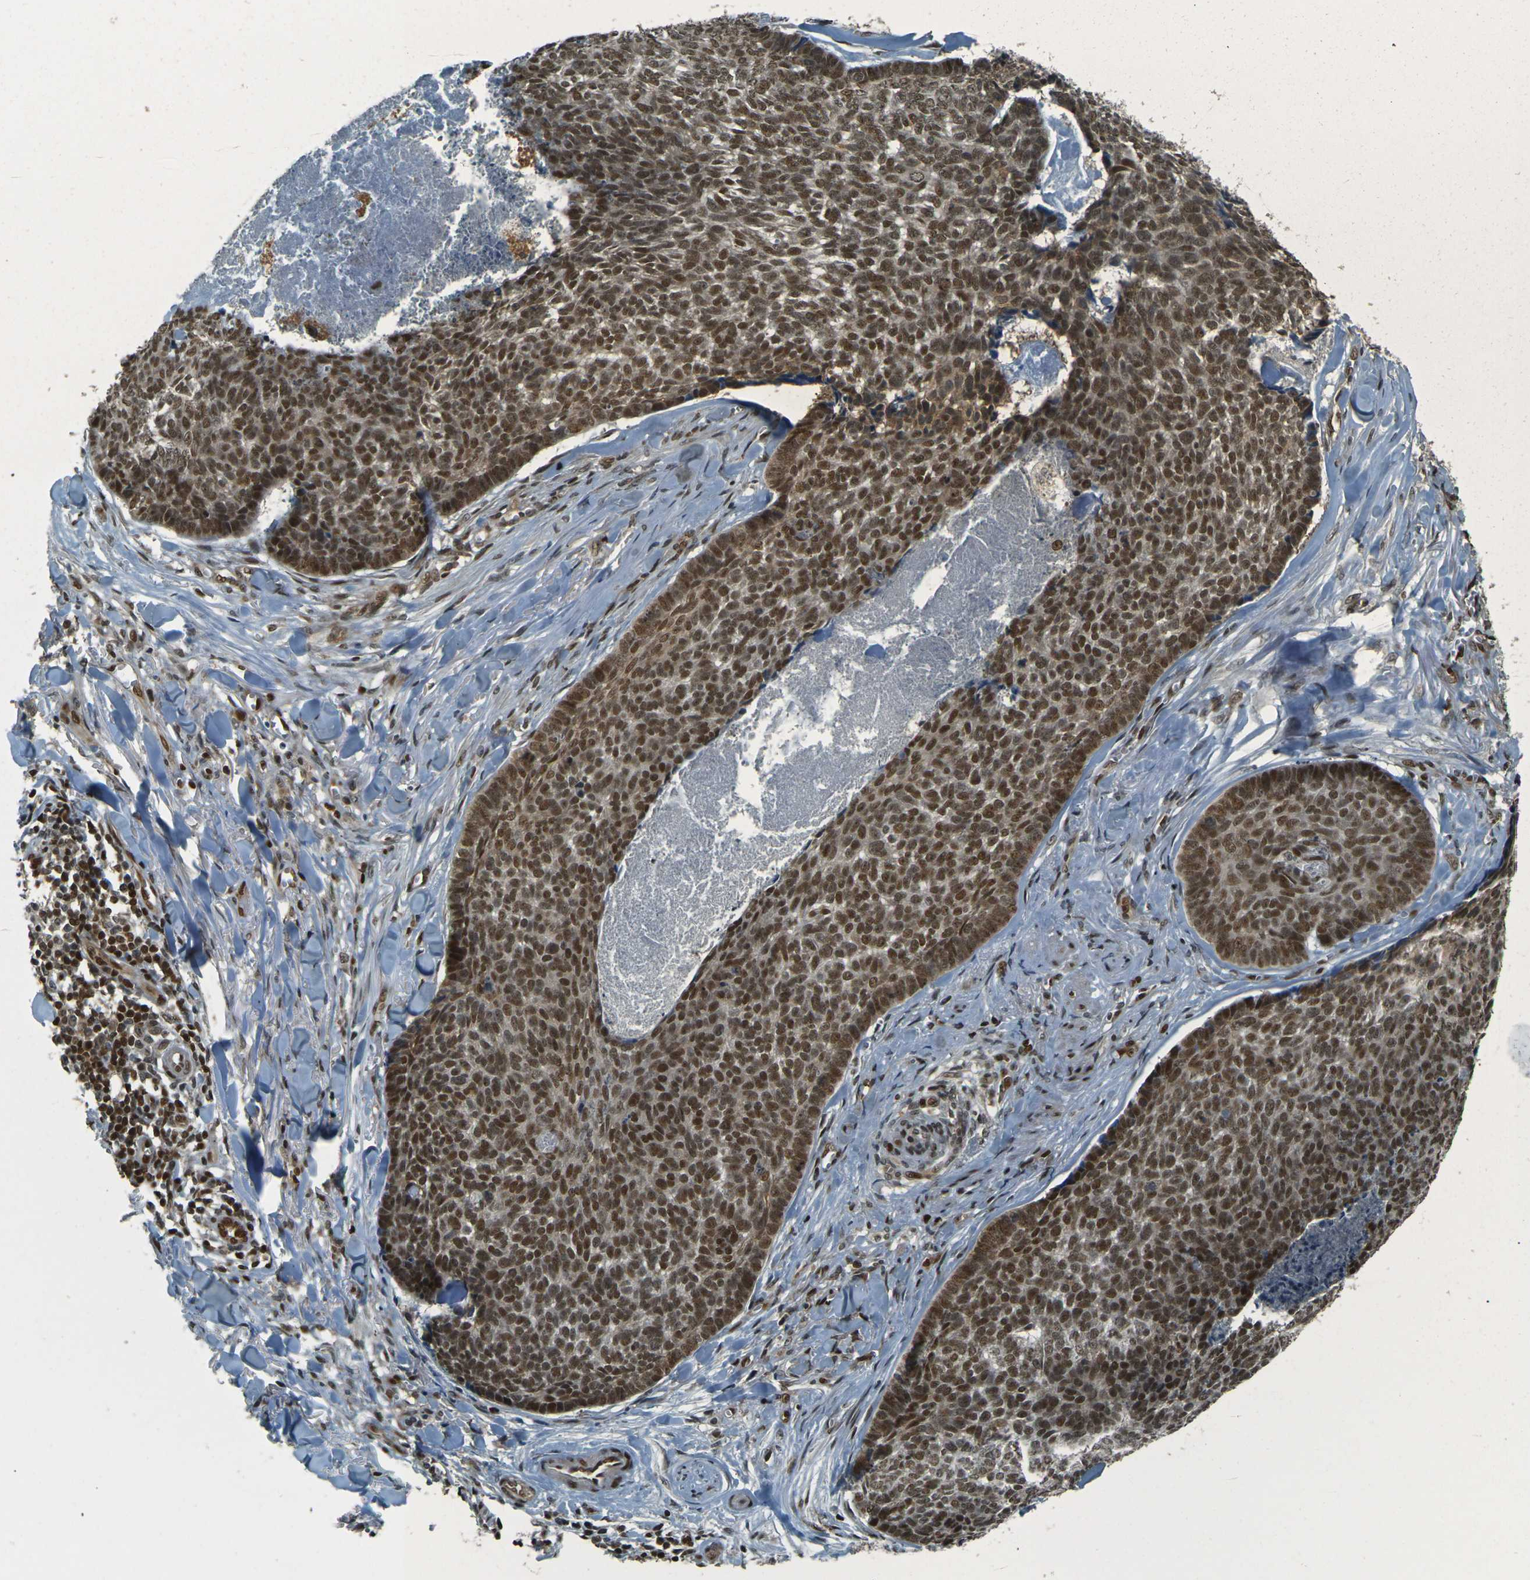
{"staining": {"intensity": "strong", "quantity": ">75%", "location": "nuclear"}, "tissue": "skin cancer", "cell_type": "Tumor cells", "image_type": "cancer", "snomed": [{"axis": "morphology", "description": "Basal cell carcinoma"}, {"axis": "topography", "description": "Skin"}], "caption": "Brown immunohistochemical staining in human skin cancer shows strong nuclear staining in about >75% of tumor cells.", "gene": "NHEJ1", "patient": {"sex": "male", "age": 84}}